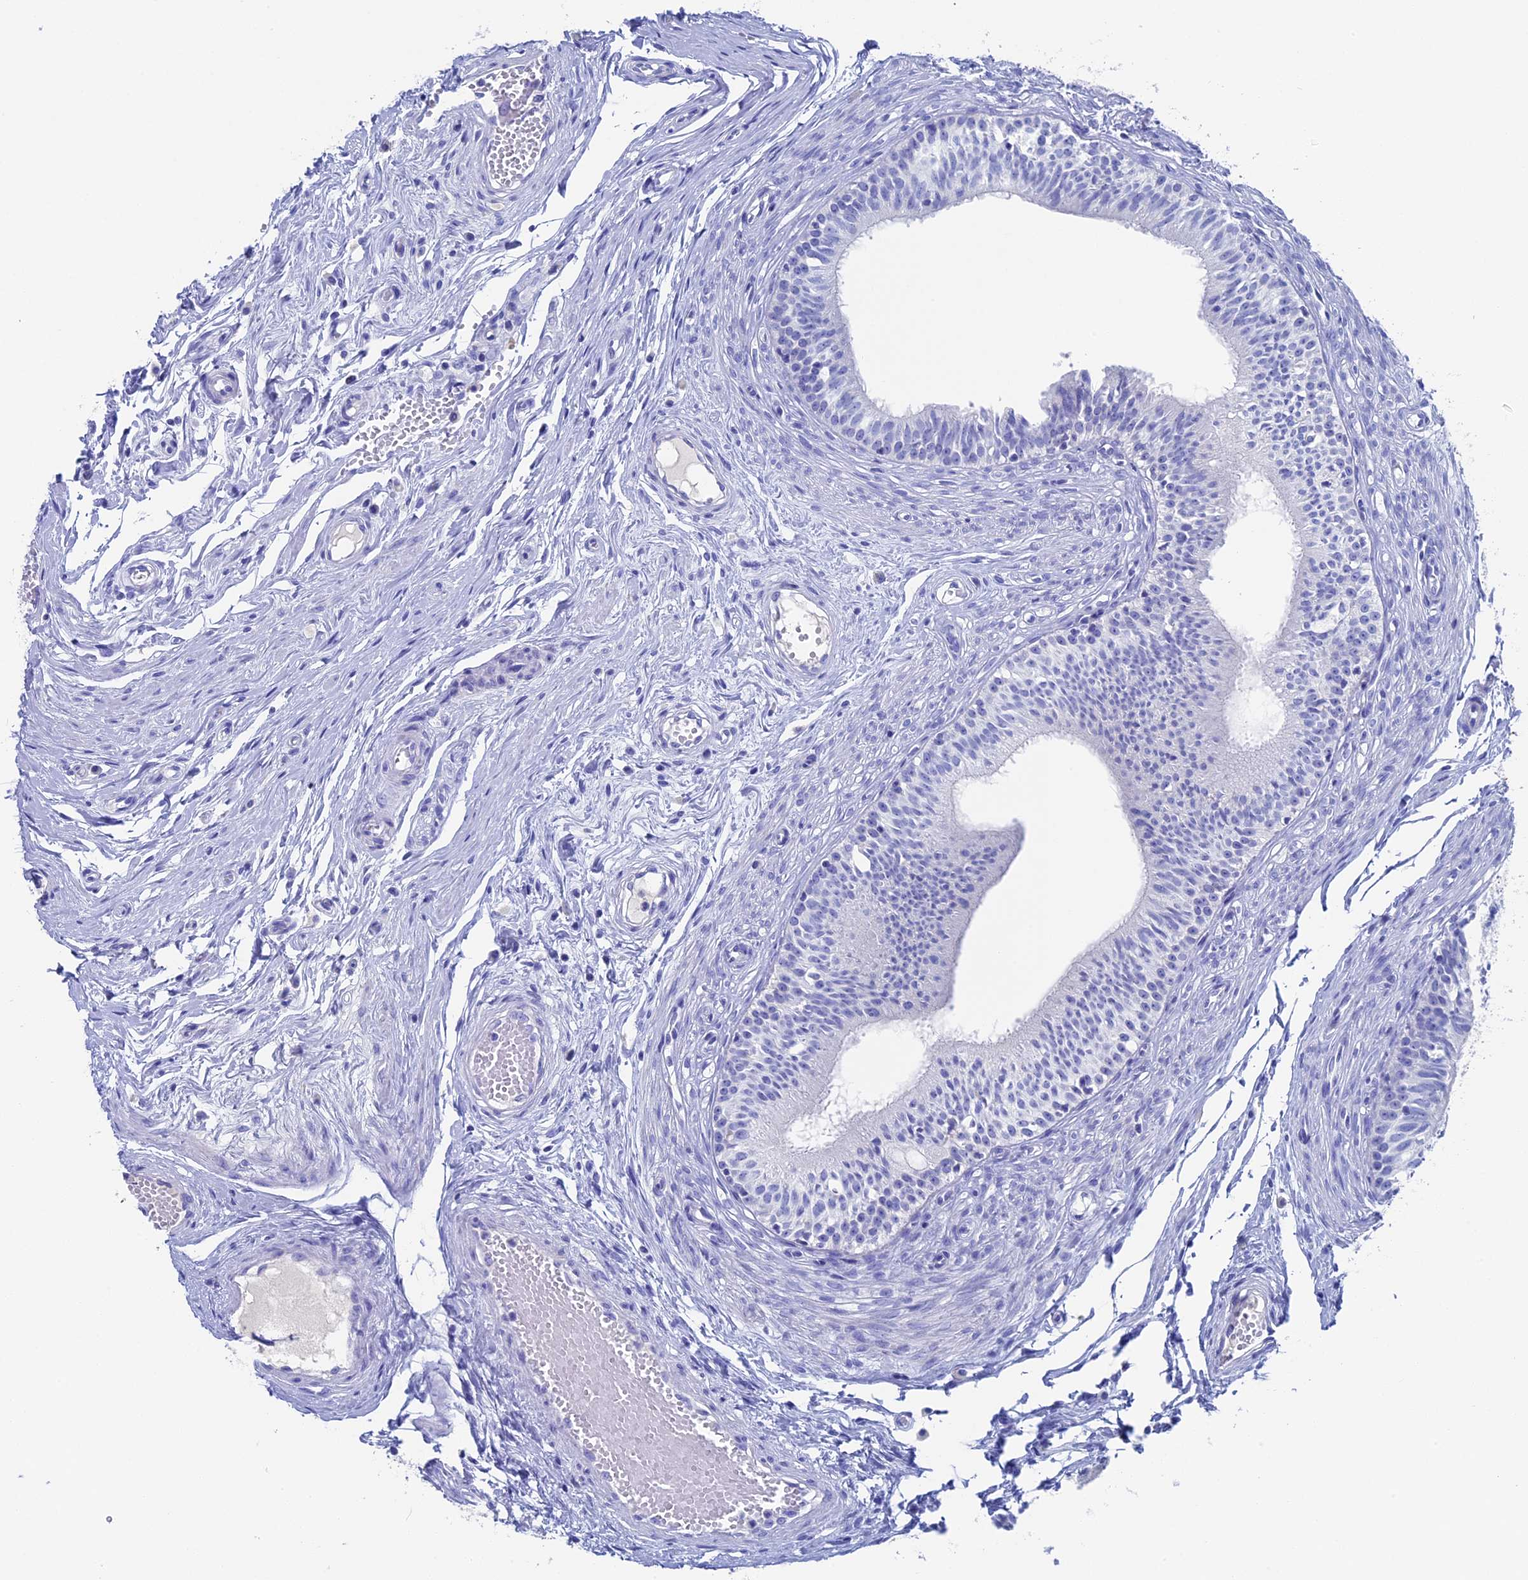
{"staining": {"intensity": "negative", "quantity": "none", "location": "none"}, "tissue": "epididymis", "cell_type": "Glandular cells", "image_type": "normal", "snomed": [{"axis": "morphology", "description": "Normal tissue, NOS"}, {"axis": "topography", "description": "Epididymis, spermatic cord, NOS"}], "caption": "IHC of unremarkable human epididymis shows no staining in glandular cells.", "gene": "UNC119", "patient": {"sex": "male", "age": 22}}